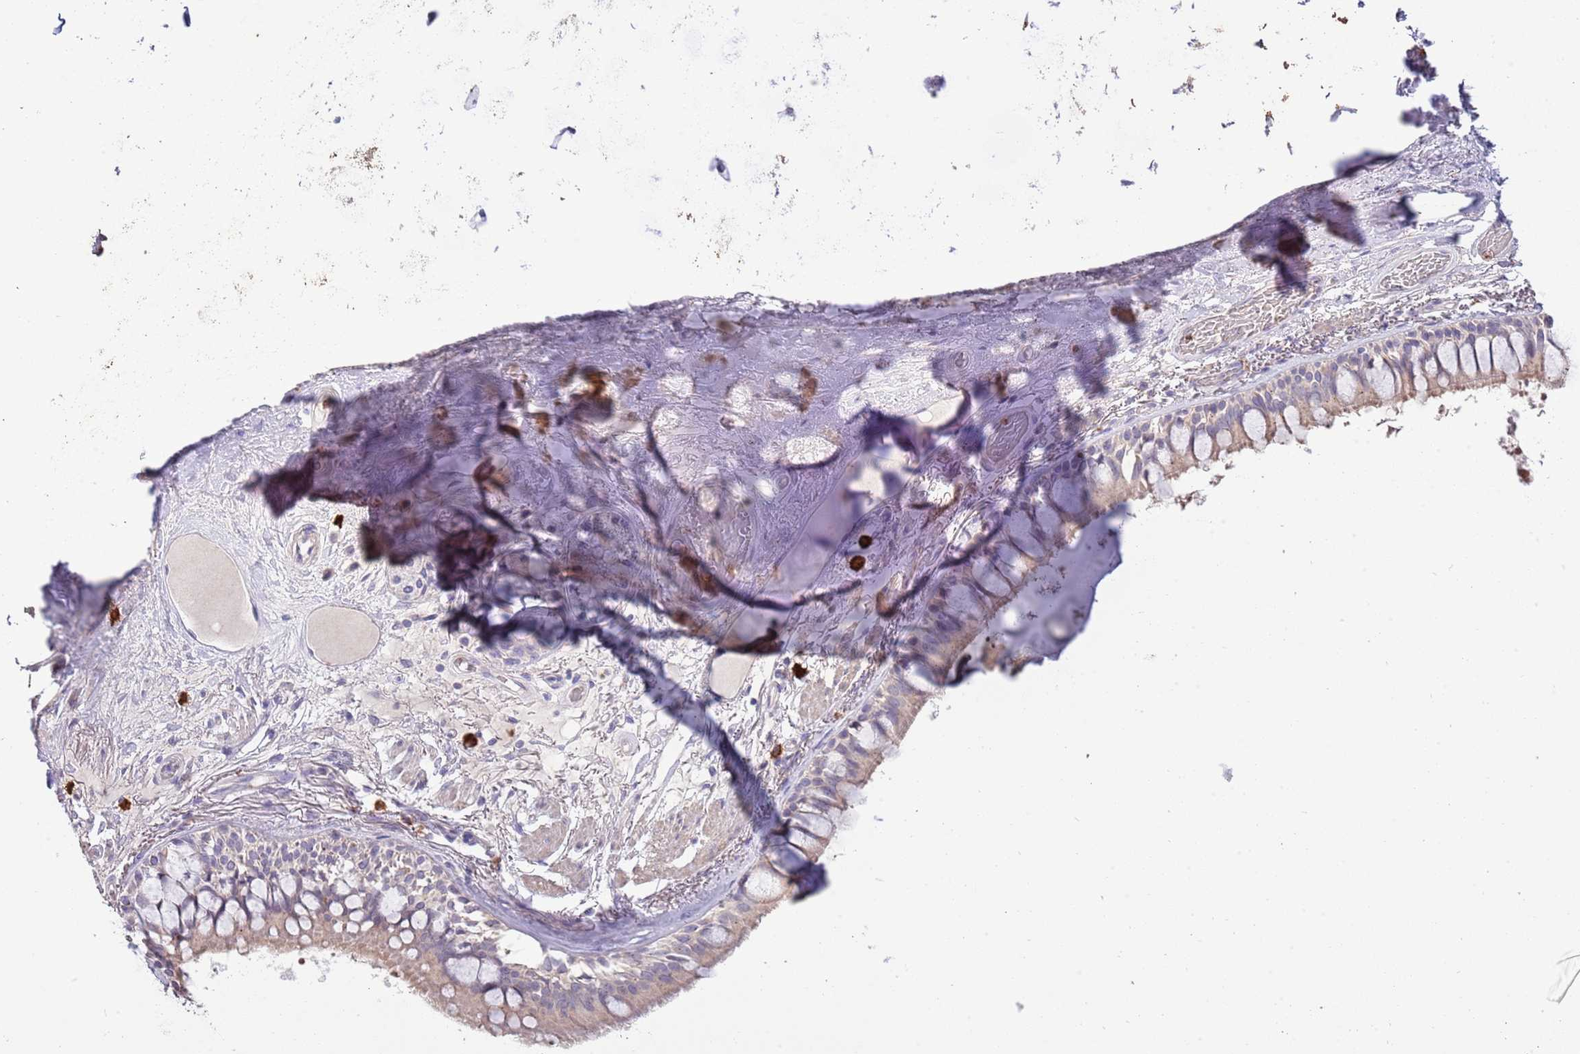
{"staining": {"intensity": "weak", "quantity": ">75%", "location": "cytoplasmic/membranous"}, "tissue": "bronchus", "cell_type": "Respiratory epithelial cells", "image_type": "normal", "snomed": [{"axis": "morphology", "description": "Normal tissue, NOS"}, {"axis": "topography", "description": "Bronchus"}], "caption": "Immunohistochemistry (IHC) (DAB) staining of benign bronchus demonstrates weak cytoplasmic/membranous protein staining in about >75% of respiratory epithelial cells.", "gene": "P2RY13", "patient": {"sex": "male", "age": 70}}